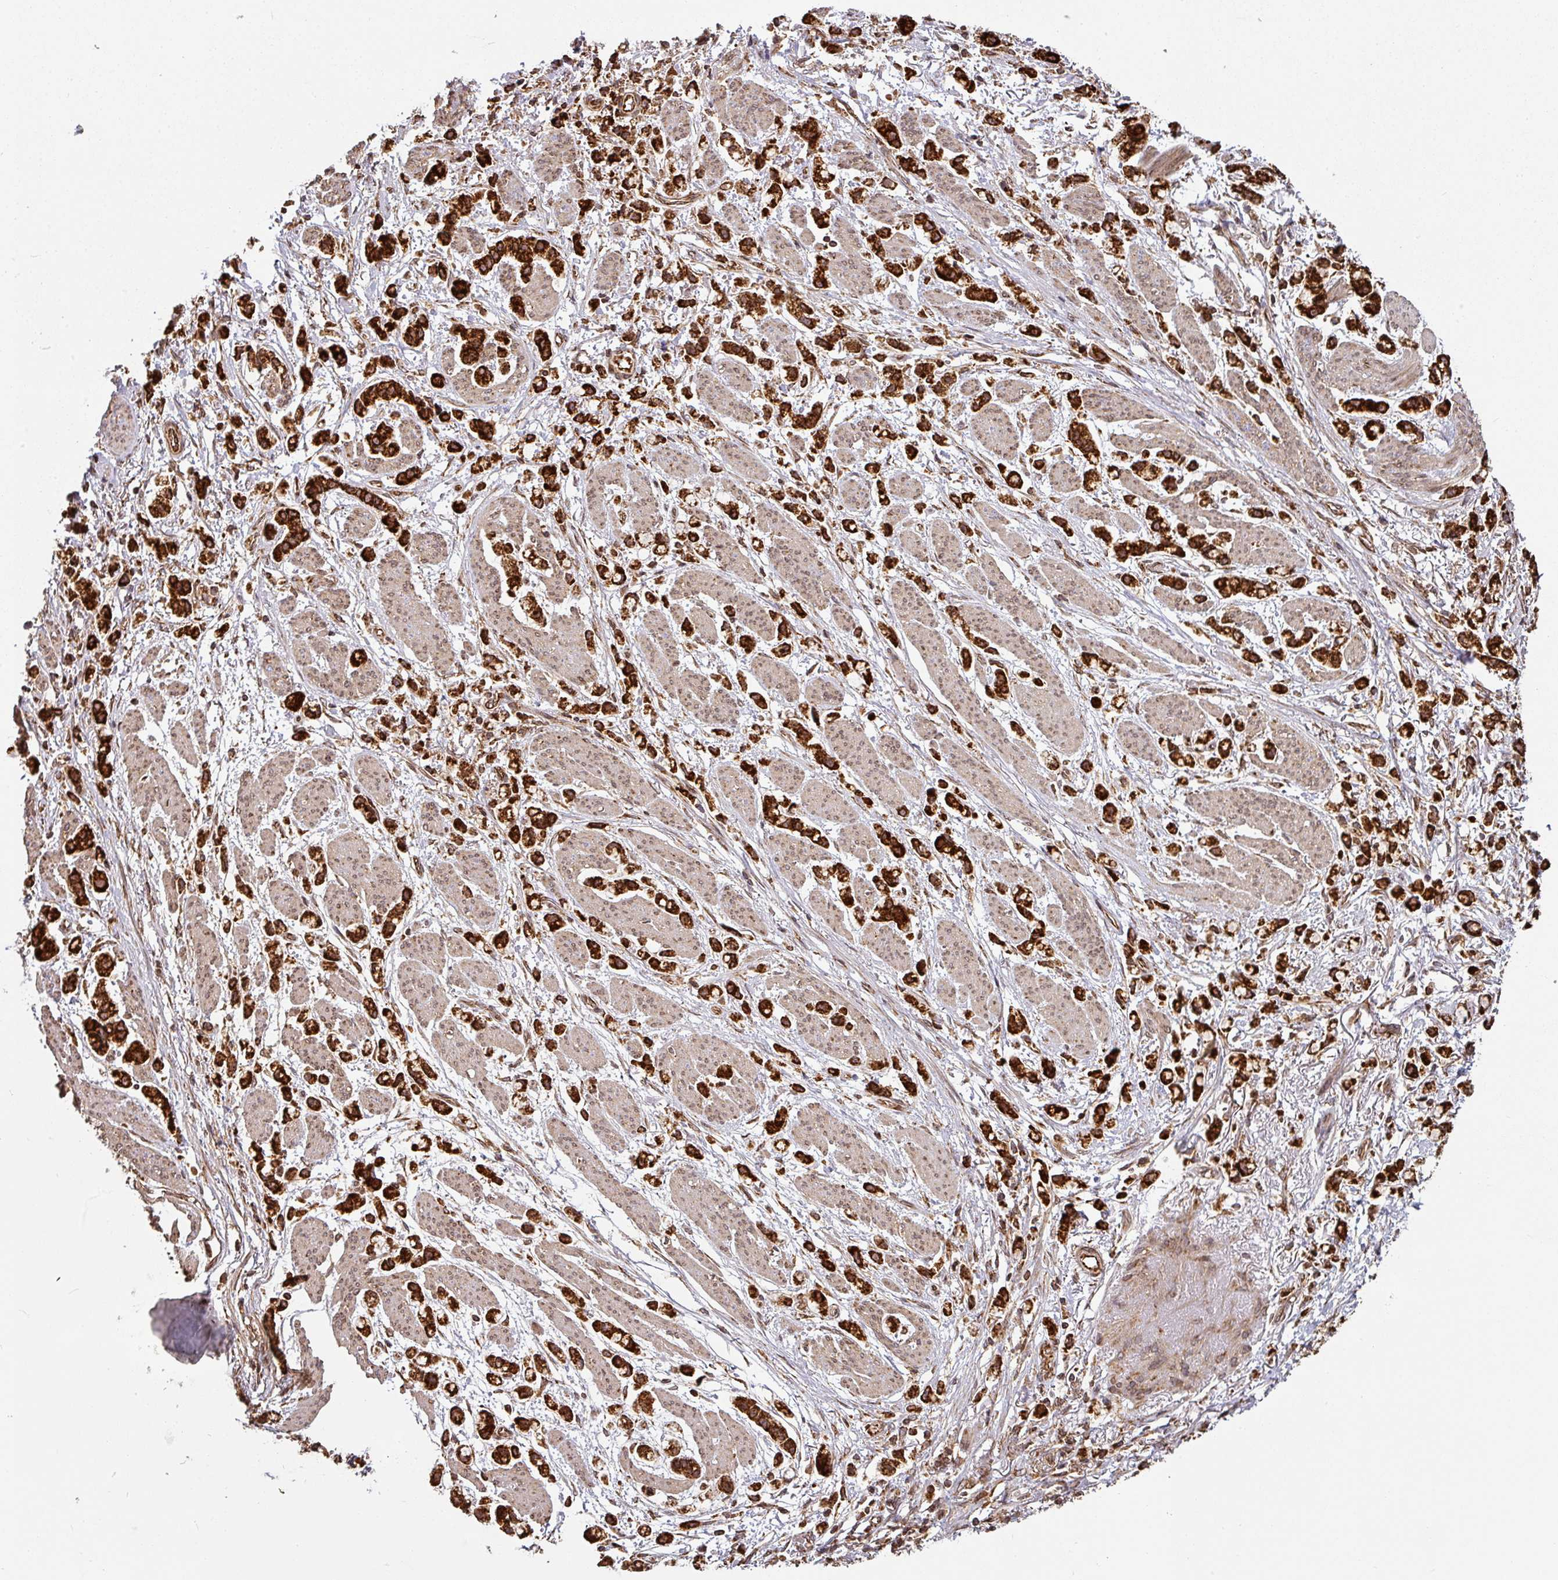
{"staining": {"intensity": "strong", "quantity": ">75%", "location": "cytoplasmic/membranous"}, "tissue": "stomach cancer", "cell_type": "Tumor cells", "image_type": "cancer", "snomed": [{"axis": "morphology", "description": "Adenocarcinoma, NOS"}, {"axis": "topography", "description": "Stomach"}], "caption": "Stomach cancer was stained to show a protein in brown. There is high levels of strong cytoplasmic/membranous staining in about >75% of tumor cells.", "gene": "TRAP1", "patient": {"sex": "female", "age": 81}}